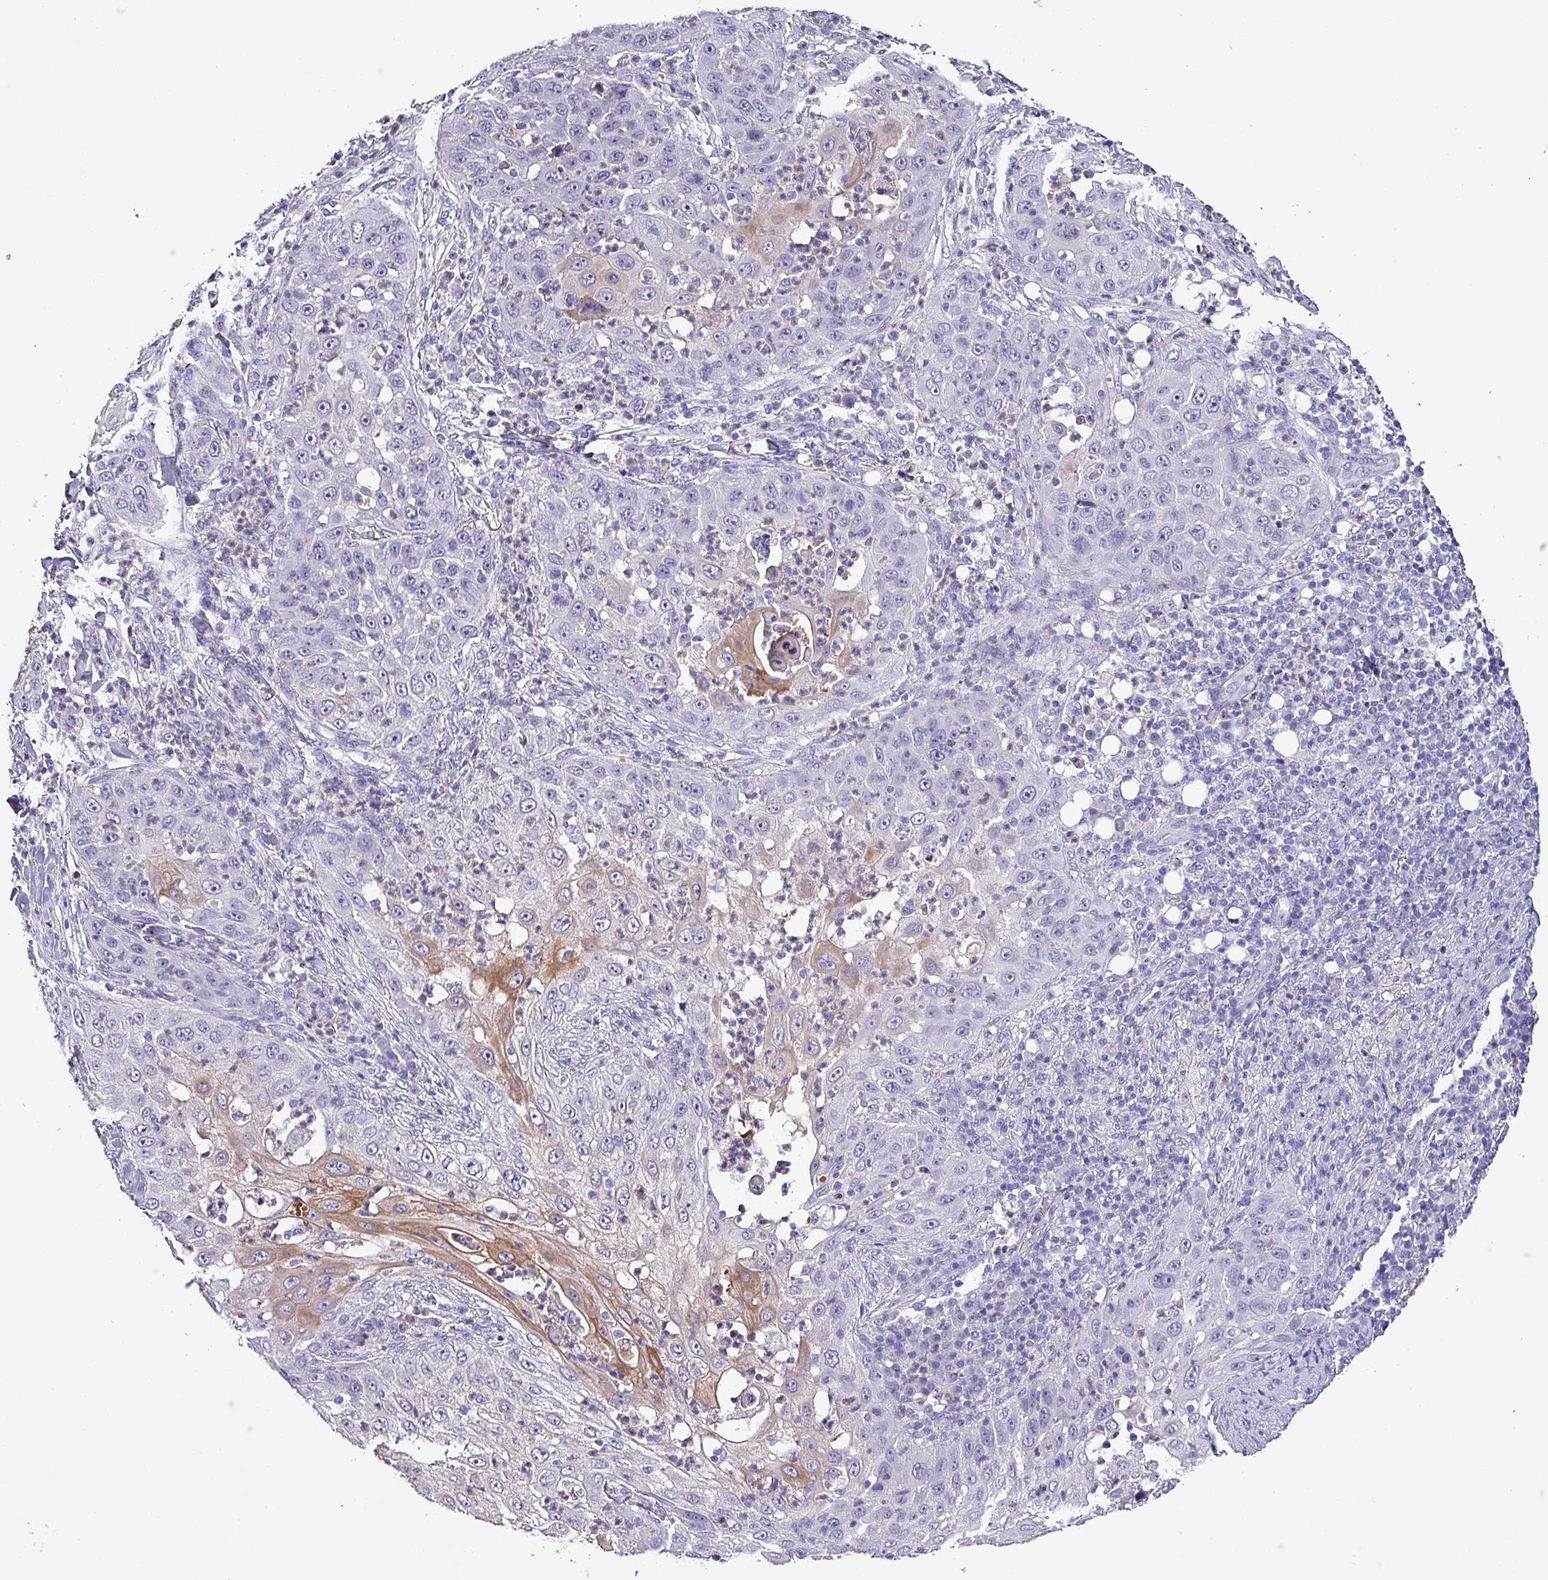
{"staining": {"intensity": "moderate", "quantity": "<25%", "location": "cytoplasmic/membranous"}, "tissue": "skin cancer", "cell_type": "Tumor cells", "image_type": "cancer", "snomed": [{"axis": "morphology", "description": "Squamous cell carcinoma, NOS"}, {"axis": "topography", "description": "Skin"}], "caption": "Approximately <25% of tumor cells in skin cancer demonstrate moderate cytoplasmic/membranous protein staining as visualized by brown immunohistochemical staining.", "gene": "HP", "patient": {"sex": "female", "age": 44}}